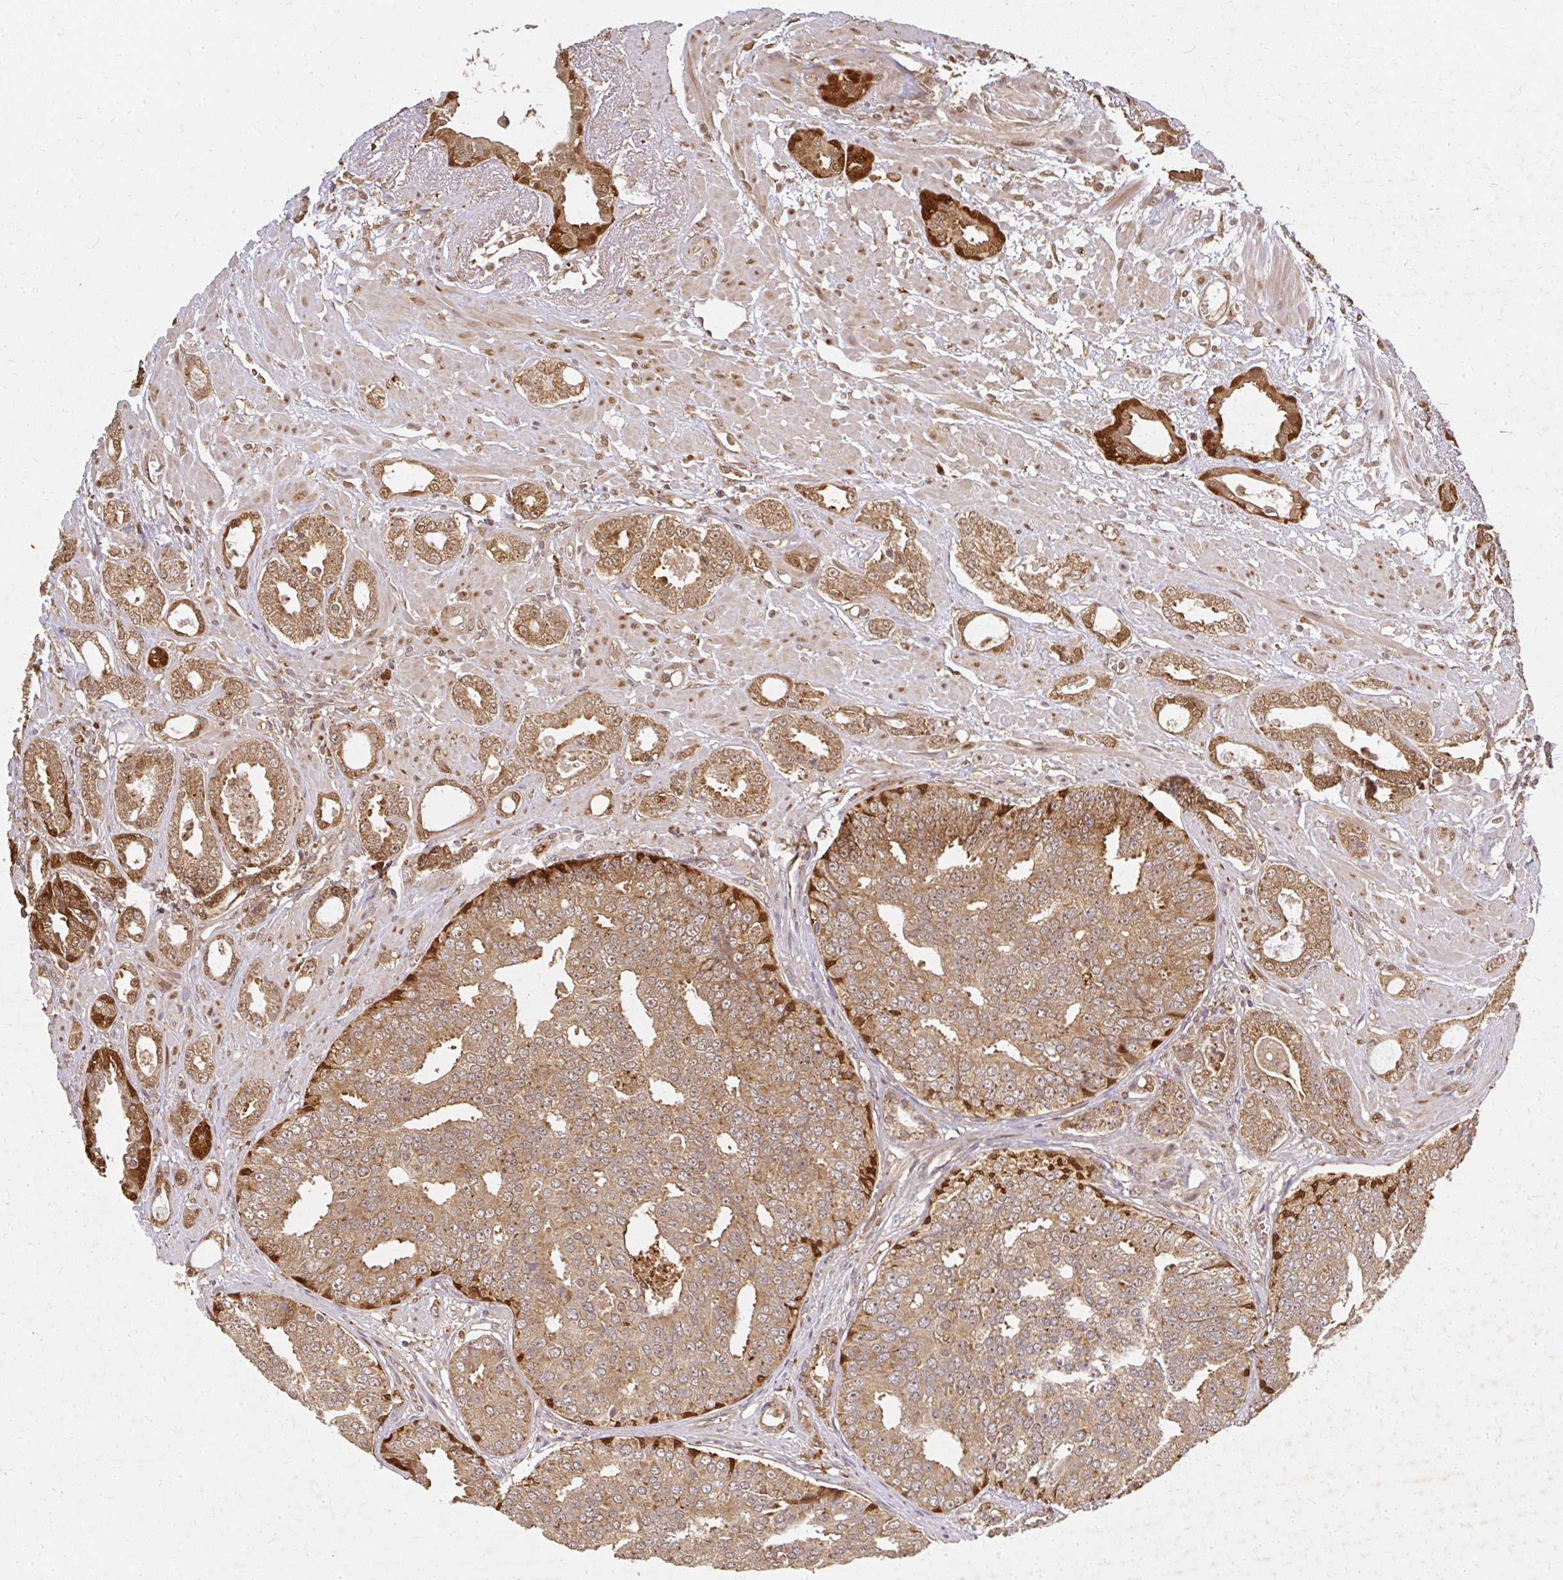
{"staining": {"intensity": "moderate", "quantity": ">75%", "location": "cytoplasmic/membranous,nuclear"}, "tissue": "prostate cancer", "cell_type": "Tumor cells", "image_type": "cancer", "snomed": [{"axis": "morphology", "description": "Adenocarcinoma, High grade"}, {"axis": "topography", "description": "Prostate"}], "caption": "Protein staining shows moderate cytoplasmic/membranous and nuclear staining in approximately >75% of tumor cells in prostate cancer.", "gene": "LARS2", "patient": {"sex": "male", "age": 71}}